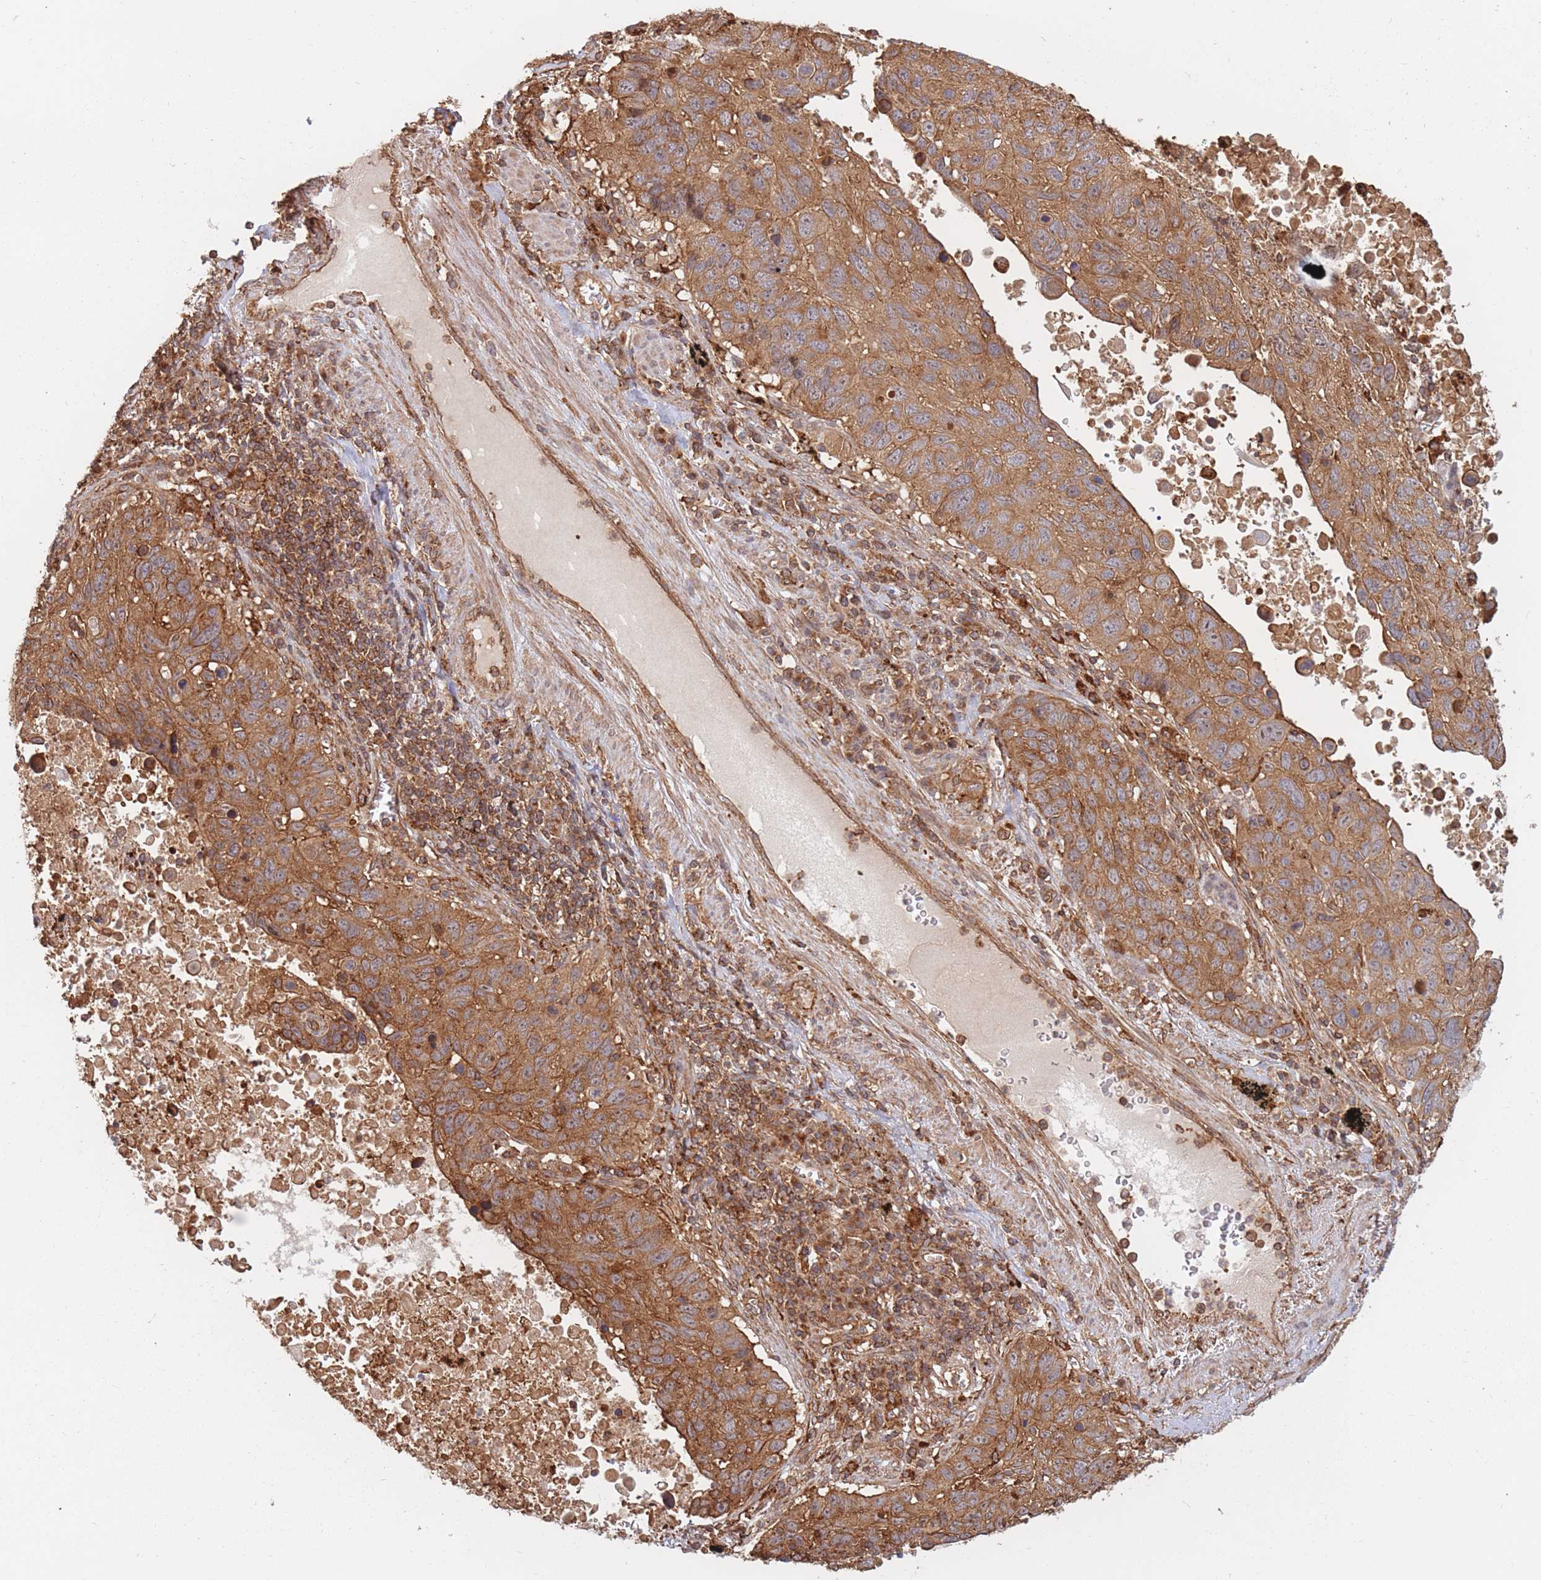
{"staining": {"intensity": "moderate", "quantity": ">75%", "location": "cytoplasmic/membranous"}, "tissue": "lung cancer", "cell_type": "Tumor cells", "image_type": "cancer", "snomed": [{"axis": "morphology", "description": "Squamous cell carcinoma, NOS"}, {"axis": "topography", "description": "Lung"}], "caption": "Lung cancer tissue exhibits moderate cytoplasmic/membranous expression in about >75% of tumor cells", "gene": "RASSF2", "patient": {"sex": "male", "age": 66}}